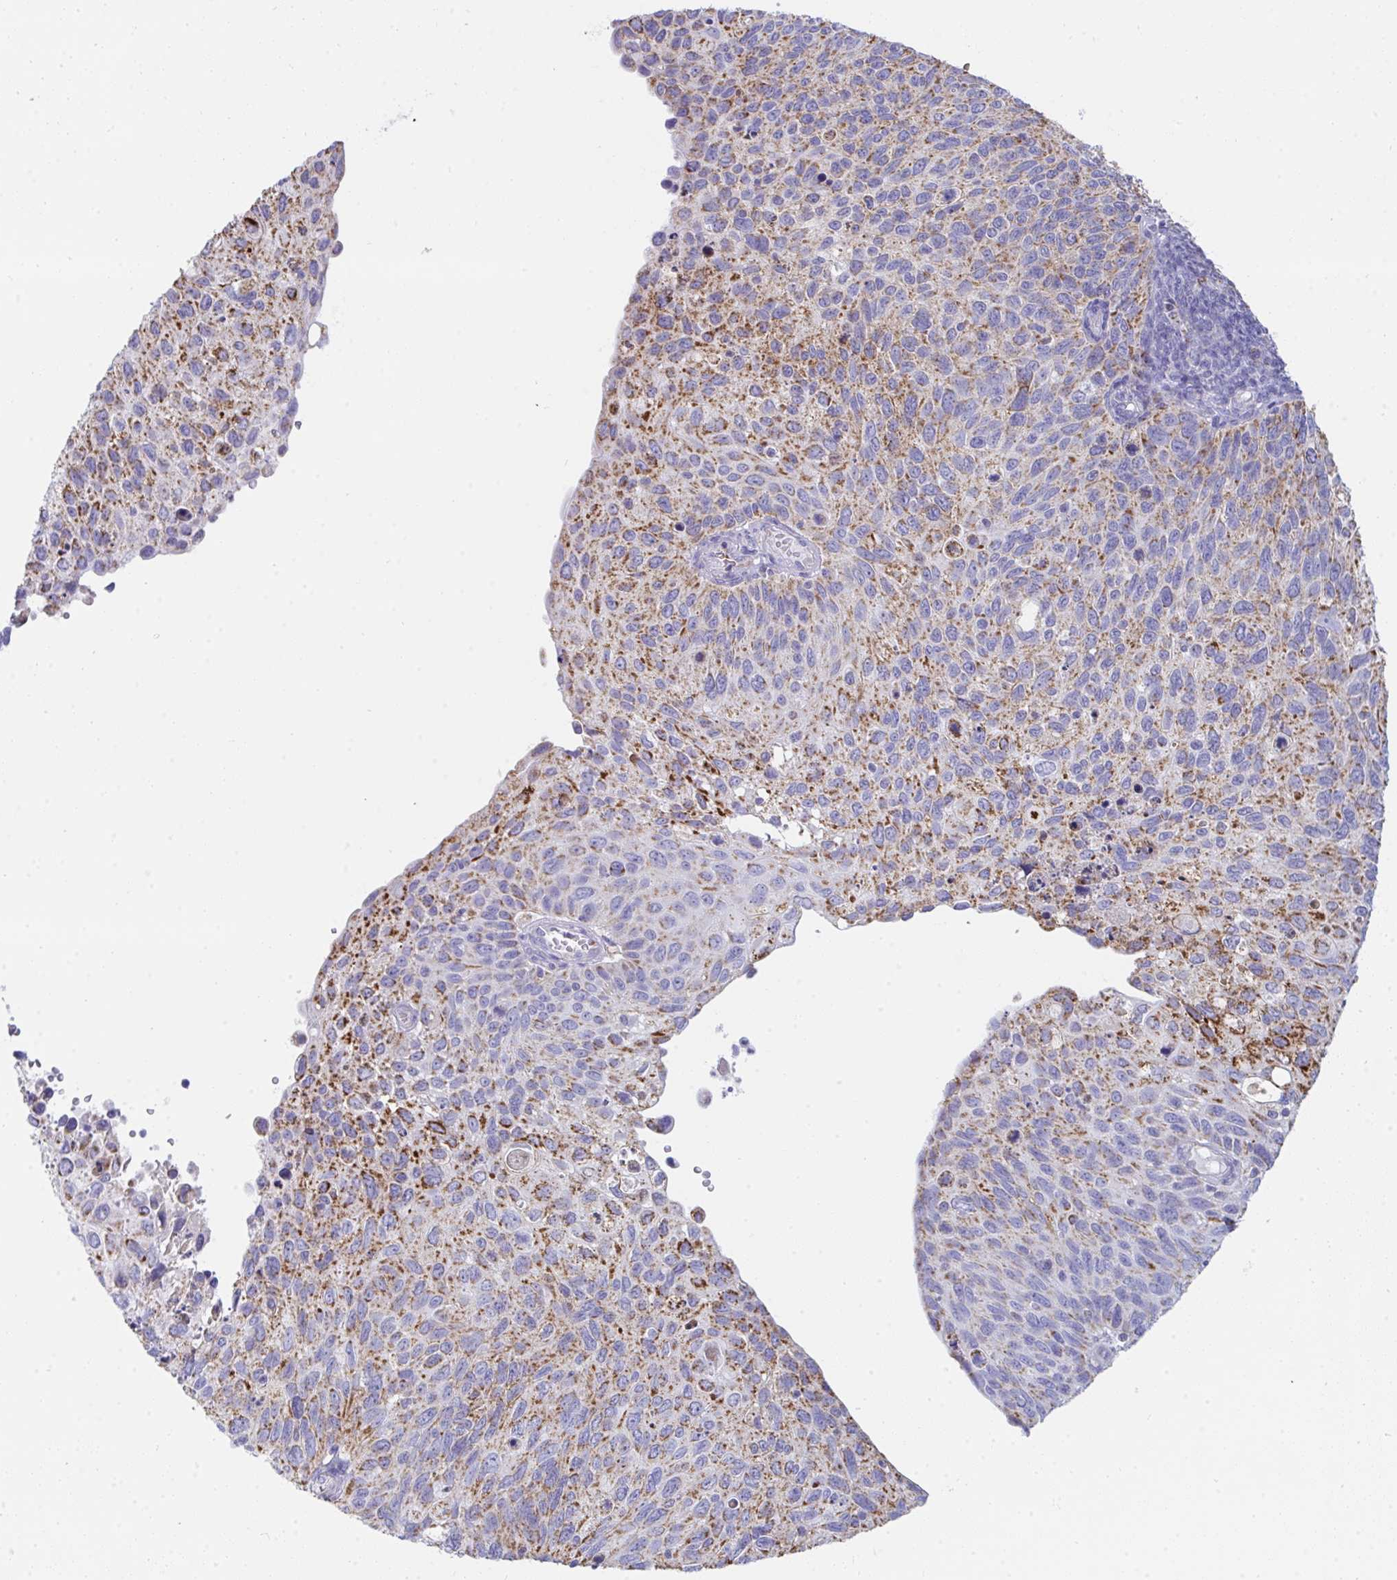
{"staining": {"intensity": "moderate", "quantity": "25%-75%", "location": "cytoplasmic/membranous"}, "tissue": "cervical cancer", "cell_type": "Tumor cells", "image_type": "cancer", "snomed": [{"axis": "morphology", "description": "Squamous cell carcinoma, NOS"}, {"axis": "topography", "description": "Cervix"}], "caption": "Immunohistochemistry (IHC) image of neoplastic tissue: human squamous cell carcinoma (cervical) stained using IHC displays medium levels of moderate protein expression localized specifically in the cytoplasmic/membranous of tumor cells, appearing as a cytoplasmic/membranous brown color.", "gene": "AIFM1", "patient": {"sex": "female", "age": 70}}